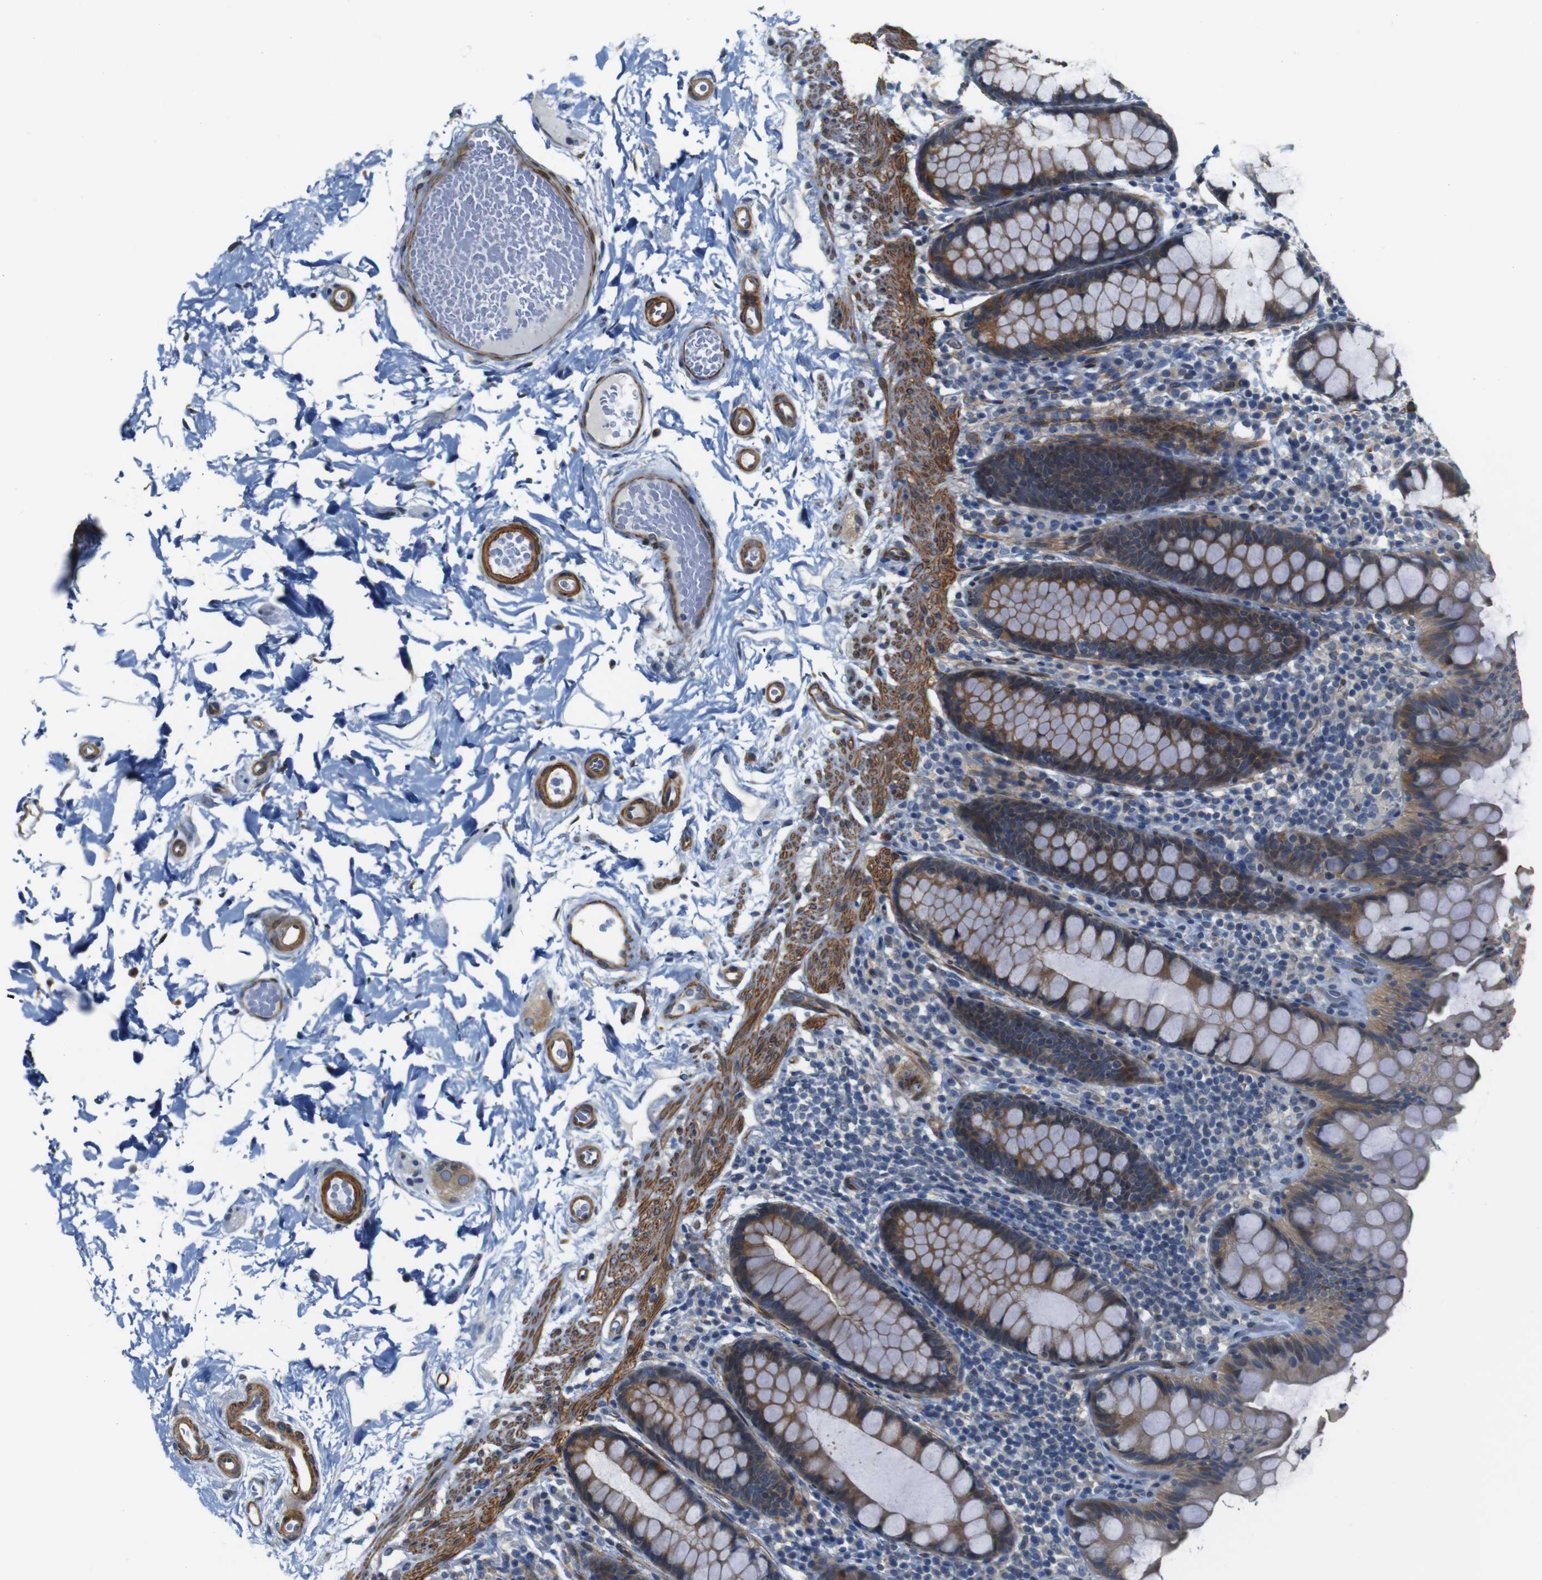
{"staining": {"intensity": "moderate", "quantity": ">75%", "location": "cytoplasmic/membranous"}, "tissue": "colon", "cell_type": "Endothelial cells", "image_type": "normal", "snomed": [{"axis": "morphology", "description": "Normal tissue, NOS"}, {"axis": "topography", "description": "Colon"}], "caption": "IHC histopathology image of benign human colon stained for a protein (brown), which reveals medium levels of moderate cytoplasmic/membranous staining in approximately >75% of endothelial cells.", "gene": "GGT7", "patient": {"sex": "female", "age": 80}}